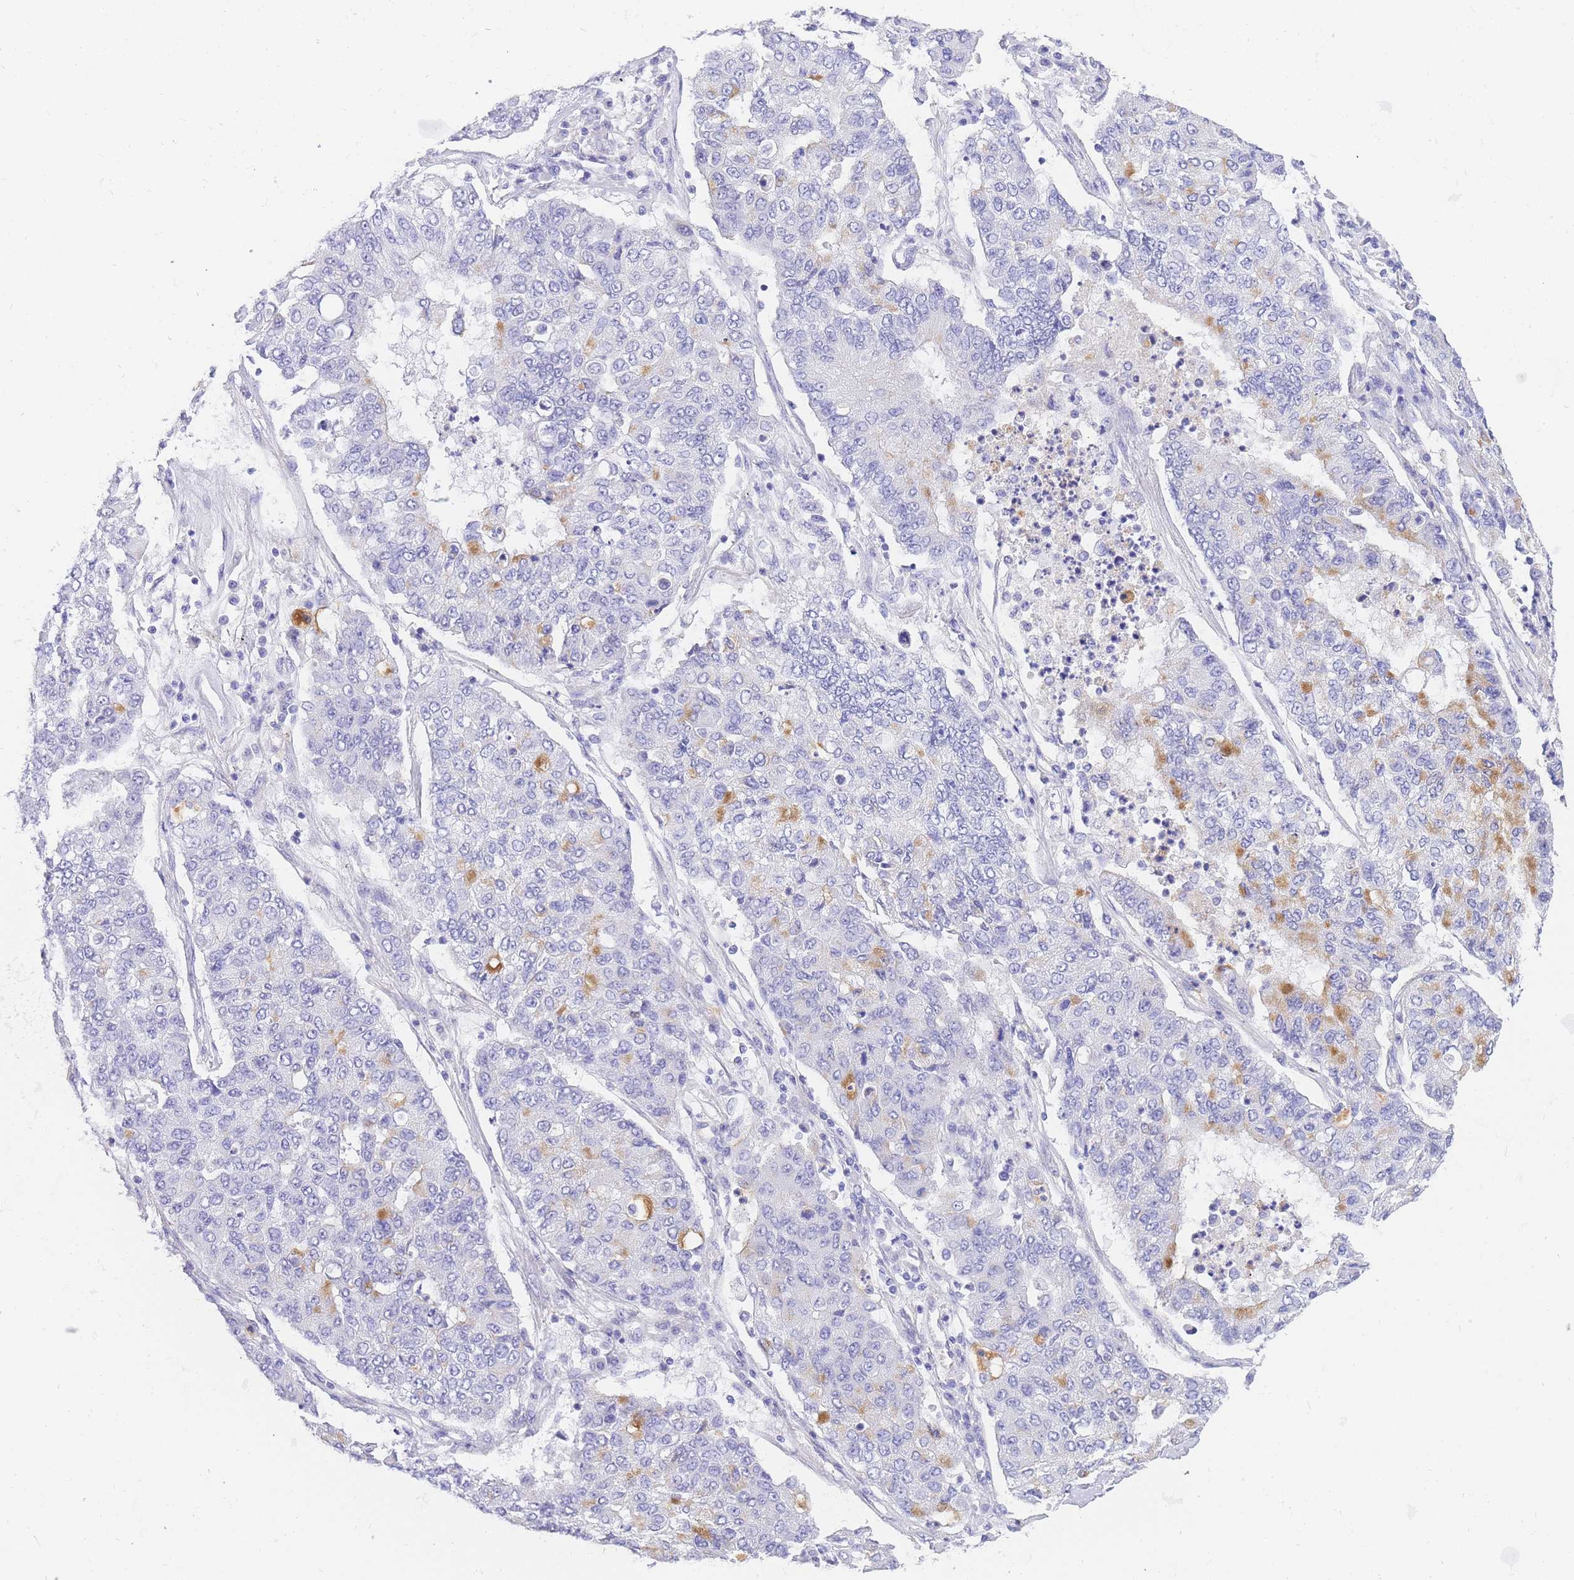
{"staining": {"intensity": "moderate", "quantity": "<25%", "location": "cytoplasmic/membranous"}, "tissue": "lung cancer", "cell_type": "Tumor cells", "image_type": "cancer", "snomed": [{"axis": "morphology", "description": "Squamous cell carcinoma, NOS"}, {"axis": "topography", "description": "Lung"}], "caption": "Human squamous cell carcinoma (lung) stained with a brown dye displays moderate cytoplasmic/membranous positive staining in about <25% of tumor cells.", "gene": "SRSF12", "patient": {"sex": "male", "age": 74}}